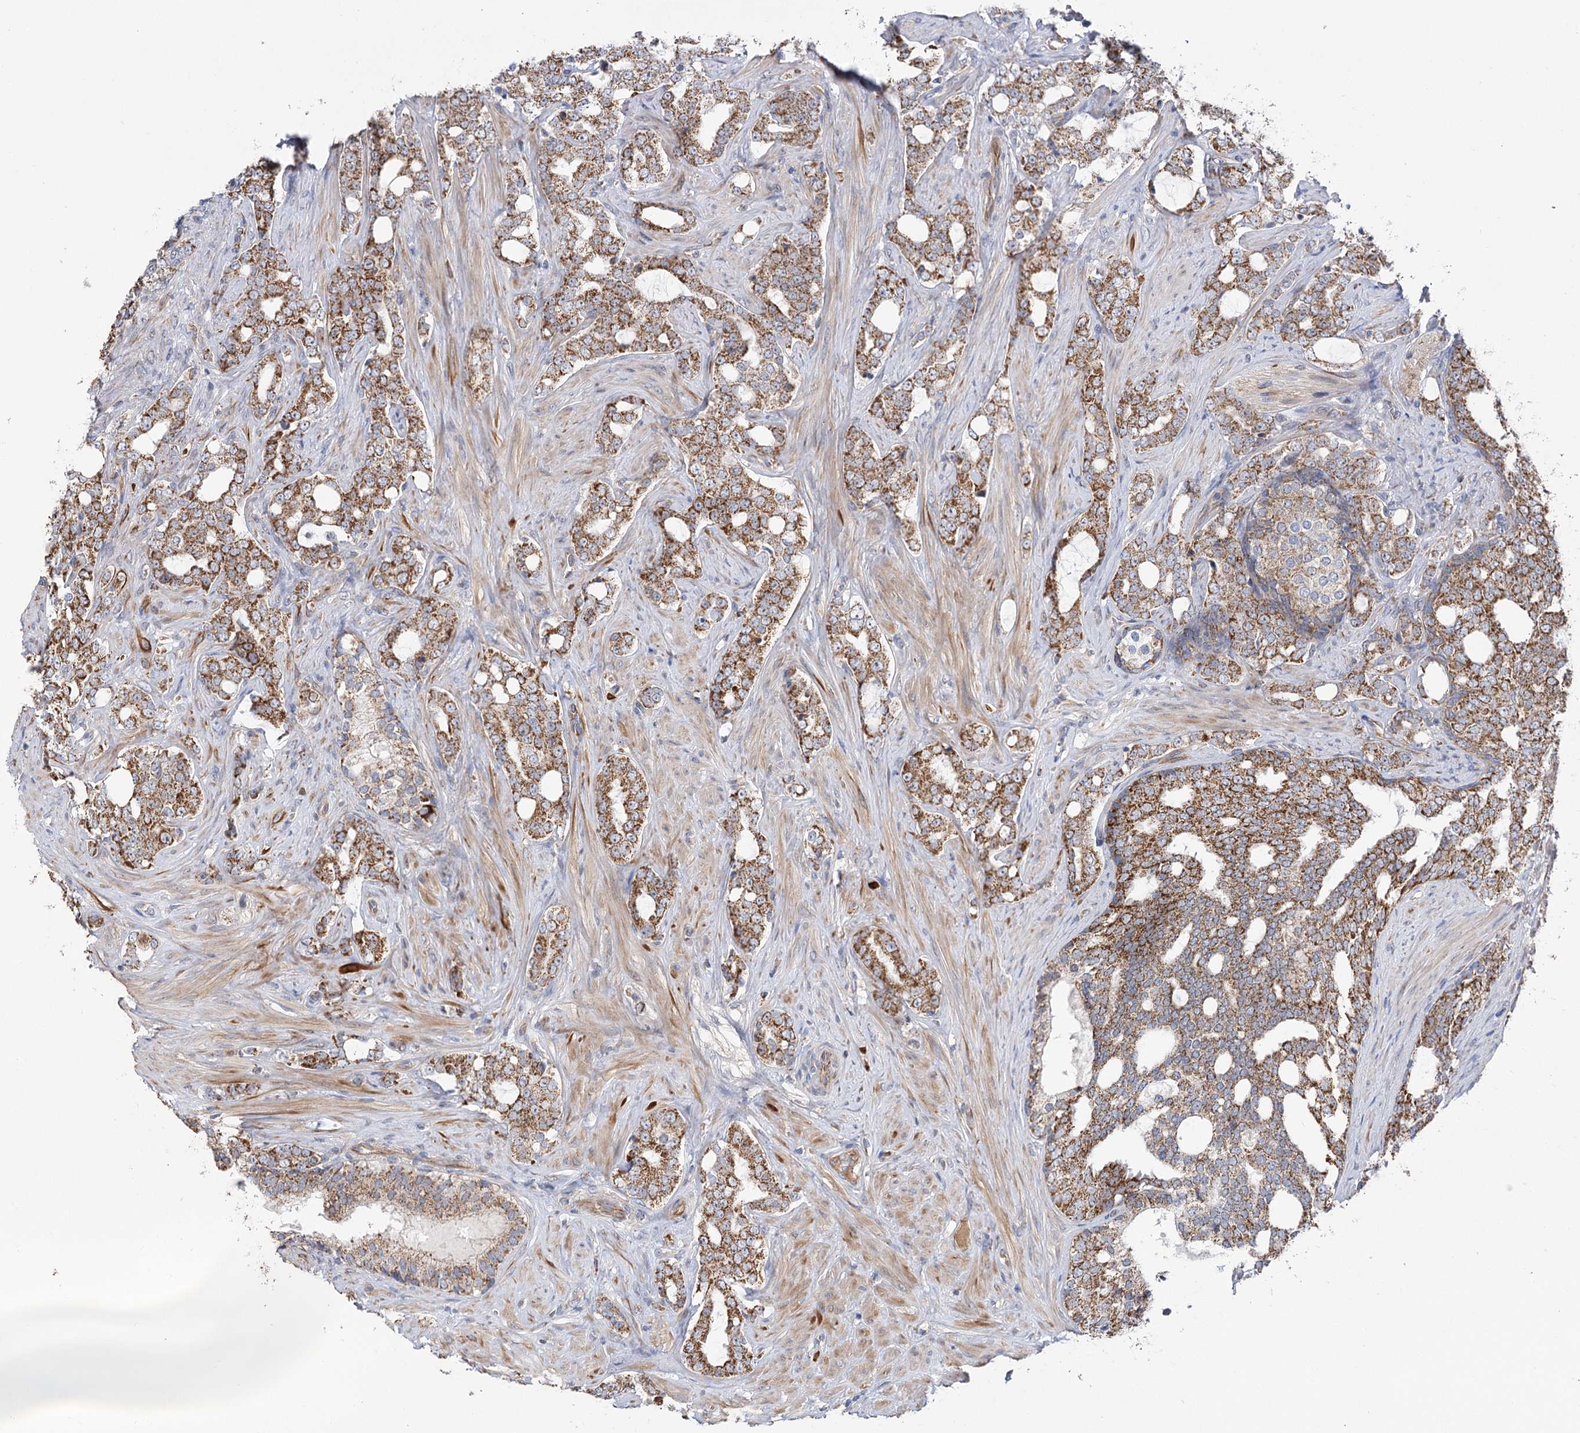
{"staining": {"intensity": "moderate", "quantity": ">75%", "location": "cytoplasmic/membranous"}, "tissue": "prostate cancer", "cell_type": "Tumor cells", "image_type": "cancer", "snomed": [{"axis": "morphology", "description": "Adenocarcinoma, High grade"}, {"axis": "topography", "description": "Prostate"}], "caption": "A brown stain shows moderate cytoplasmic/membranous positivity of a protein in human prostate cancer tumor cells.", "gene": "ECHDC3", "patient": {"sex": "male", "age": 64}}